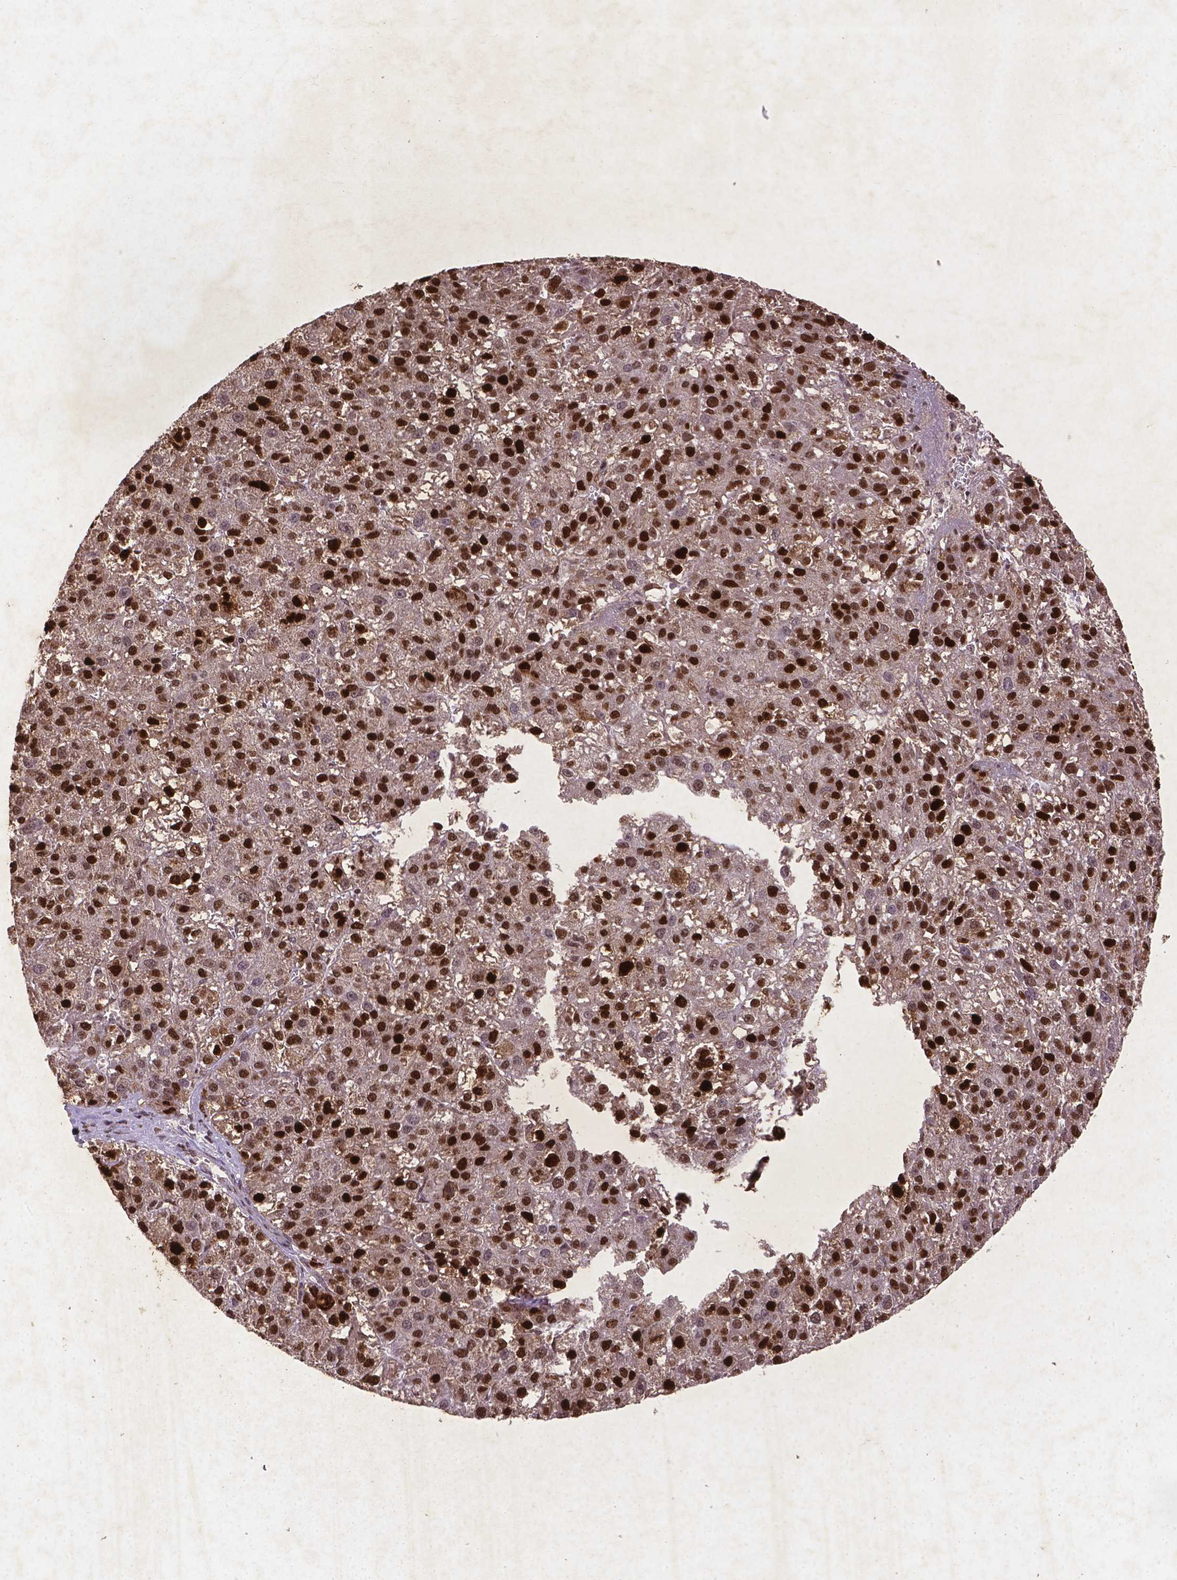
{"staining": {"intensity": "strong", "quantity": ">75%", "location": "nuclear"}, "tissue": "liver cancer", "cell_type": "Tumor cells", "image_type": "cancer", "snomed": [{"axis": "morphology", "description": "Carcinoma, Hepatocellular, NOS"}, {"axis": "topography", "description": "Liver"}], "caption": "The histopathology image exhibits immunohistochemical staining of hepatocellular carcinoma (liver). There is strong nuclear positivity is appreciated in approximately >75% of tumor cells.", "gene": "CDKN1A", "patient": {"sex": "female", "age": 70}}